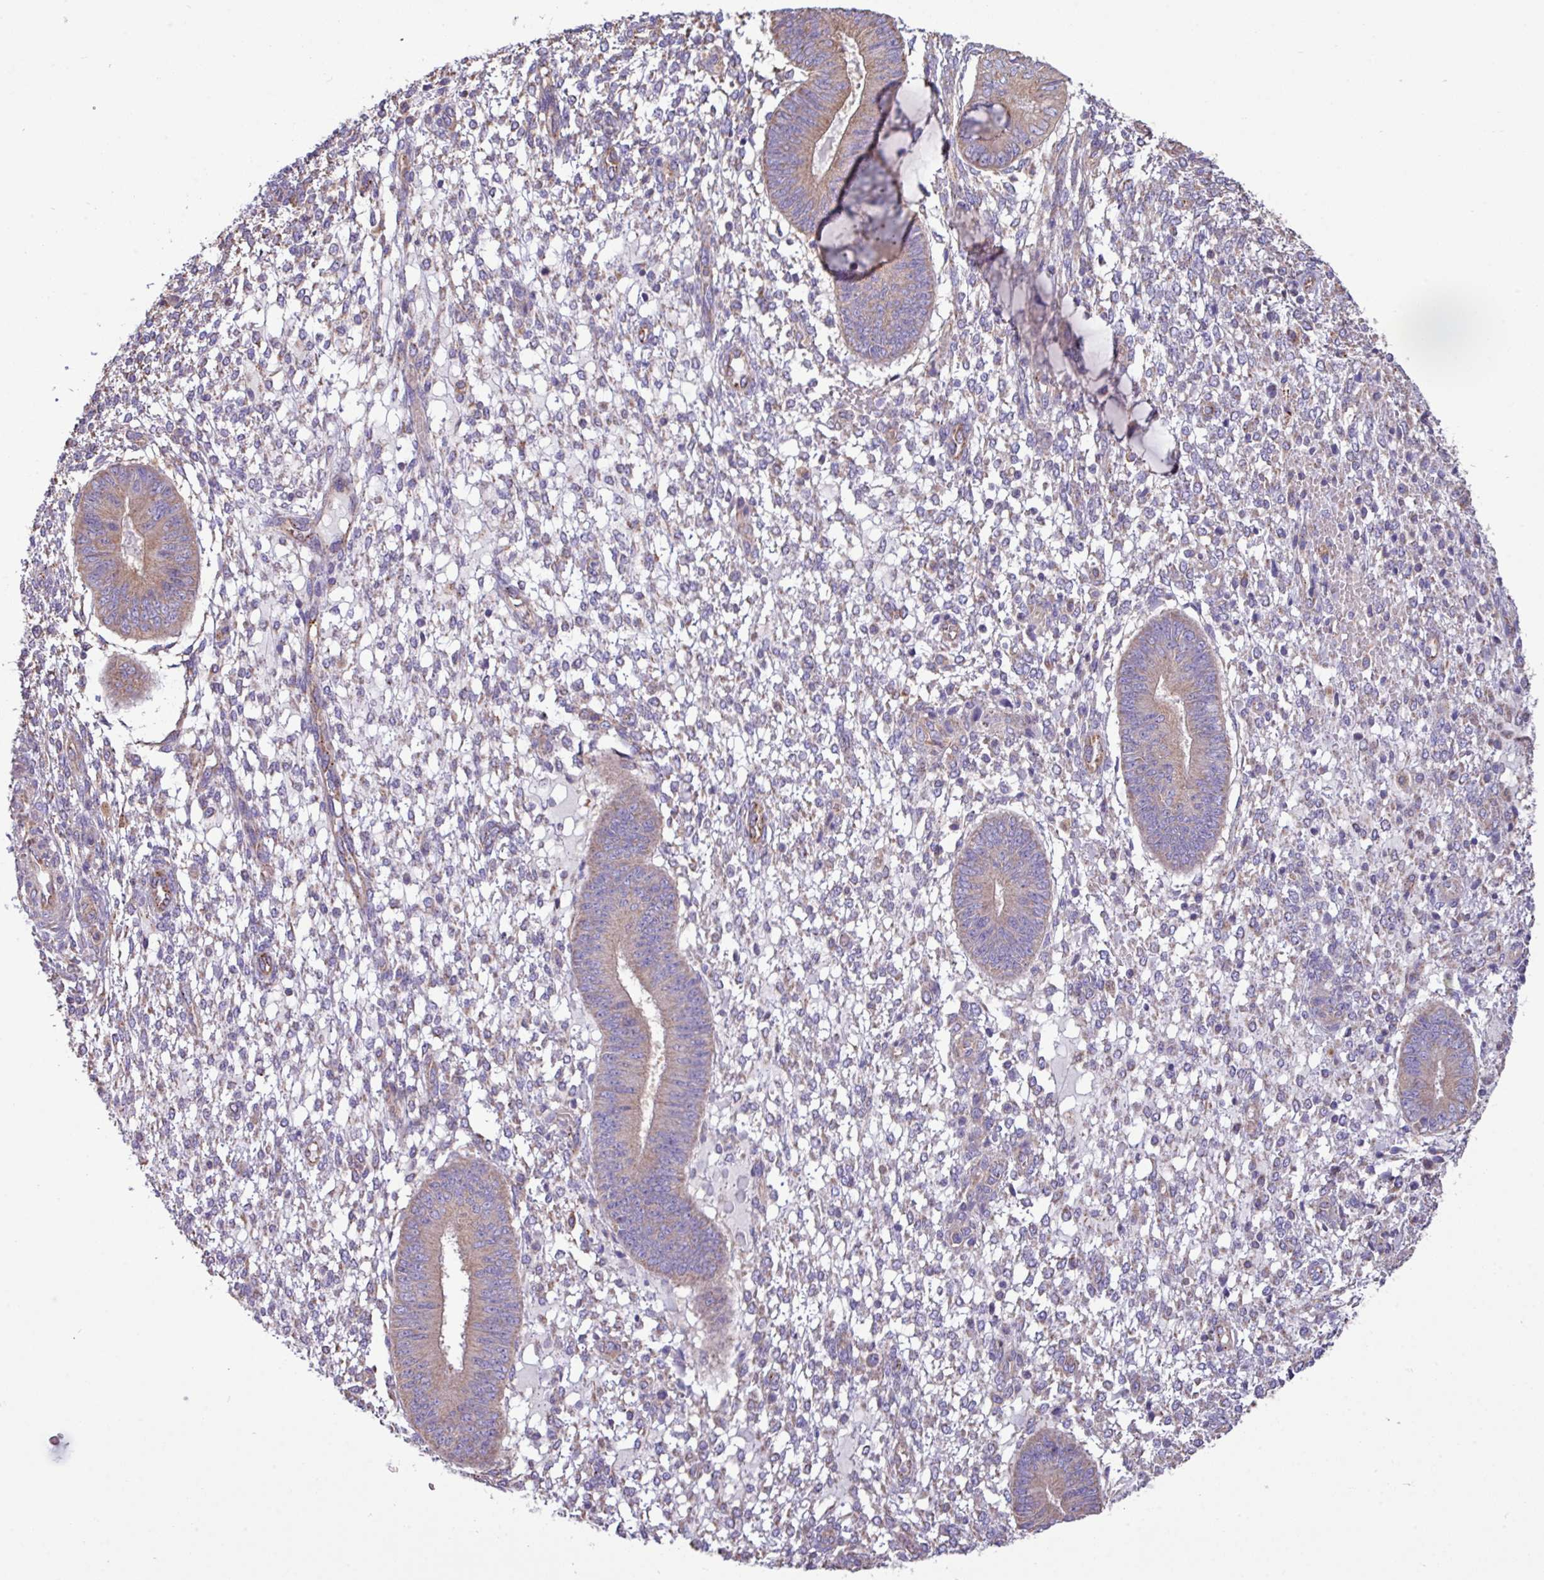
{"staining": {"intensity": "weak", "quantity": "<25%", "location": "cytoplasmic/membranous"}, "tissue": "endometrium", "cell_type": "Cells in endometrial stroma", "image_type": "normal", "snomed": [{"axis": "morphology", "description": "Normal tissue, NOS"}, {"axis": "topography", "description": "Endometrium"}], "caption": "This is a image of IHC staining of normal endometrium, which shows no staining in cells in endometrial stroma. Brightfield microscopy of immunohistochemistry (IHC) stained with DAB (3,3'-diaminobenzidine) (brown) and hematoxylin (blue), captured at high magnification.", "gene": "PPM1J", "patient": {"sex": "female", "age": 49}}